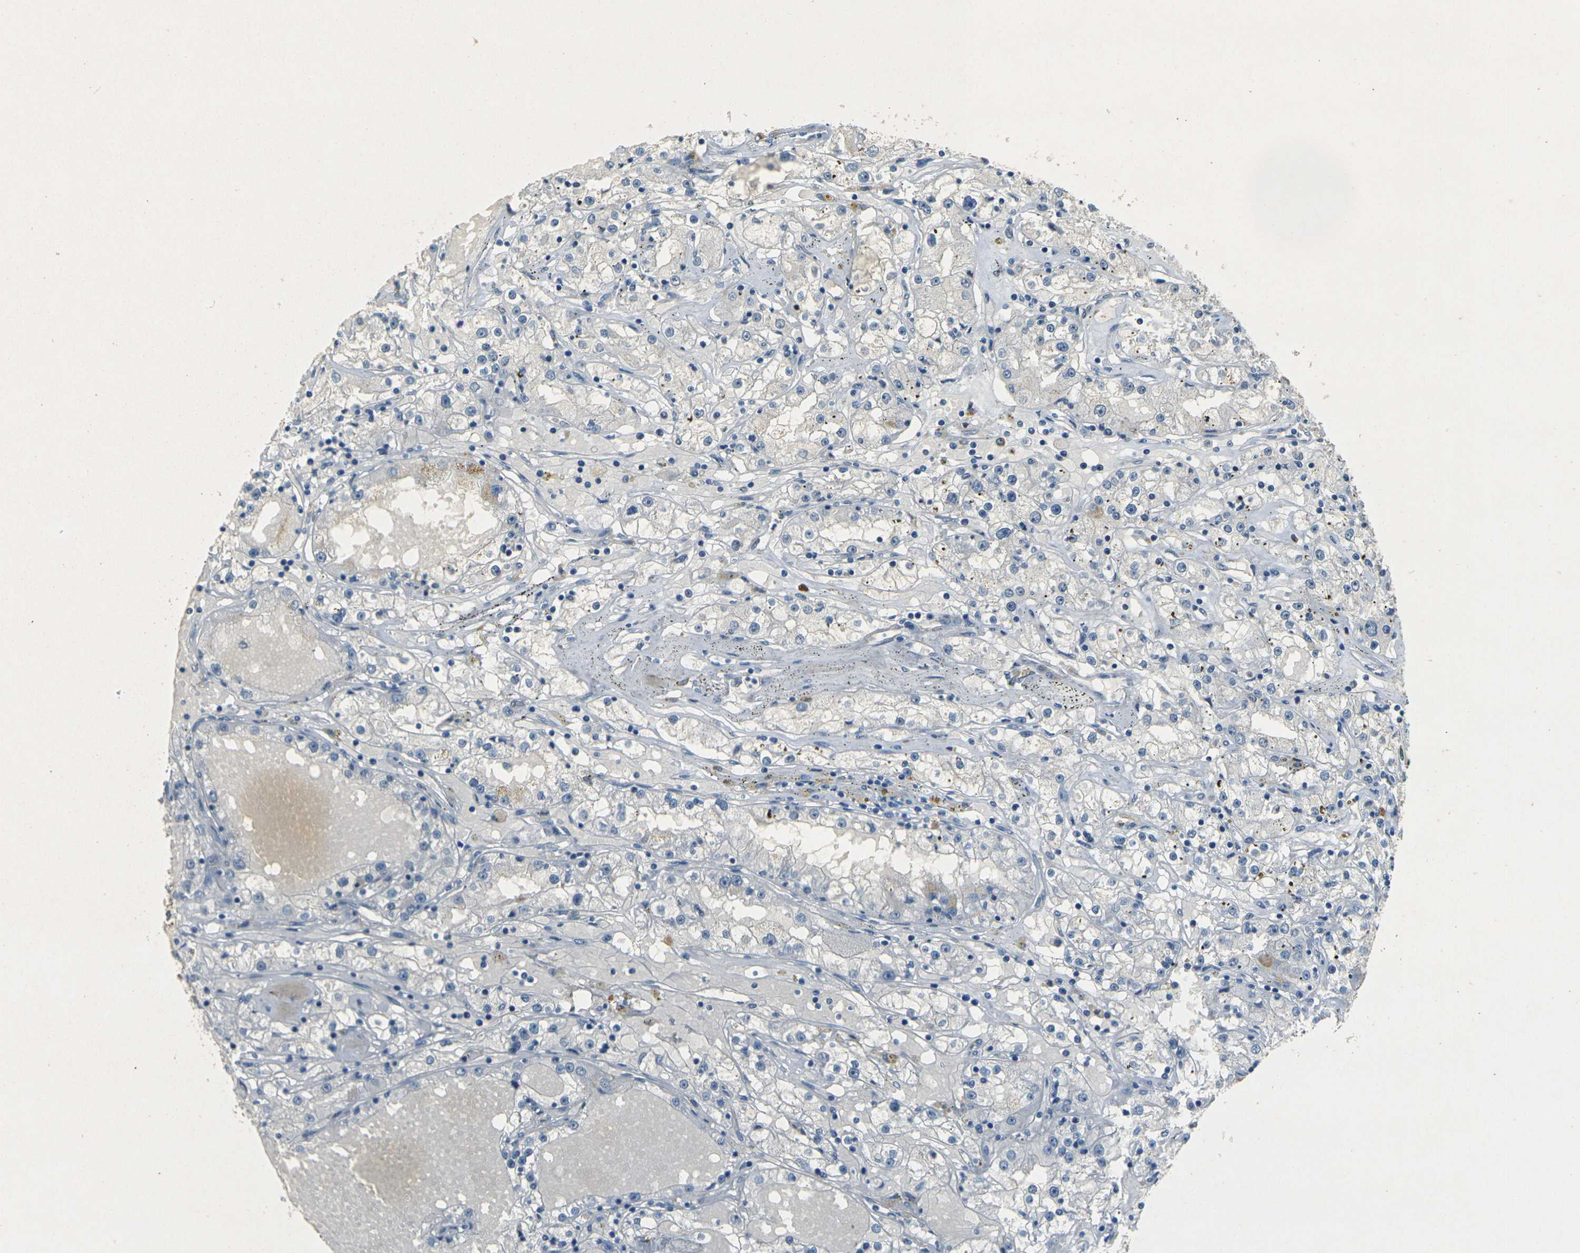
{"staining": {"intensity": "negative", "quantity": "none", "location": "none"}, "tissue": "renal cancer", "cell_type": "Tumor cells", "image_type": "cancer", "snomed": [{"axis": "morphology", "description": "Adenocarcinoma, NOS"}, {"axis": "topography", "description": "Kidney"}], "caption": "There is no significant positivity in tumor cells of renal cancer (adenocarcinoma).", "gene": "SORT1", "patient": {"sex": "male", "age": 56}}